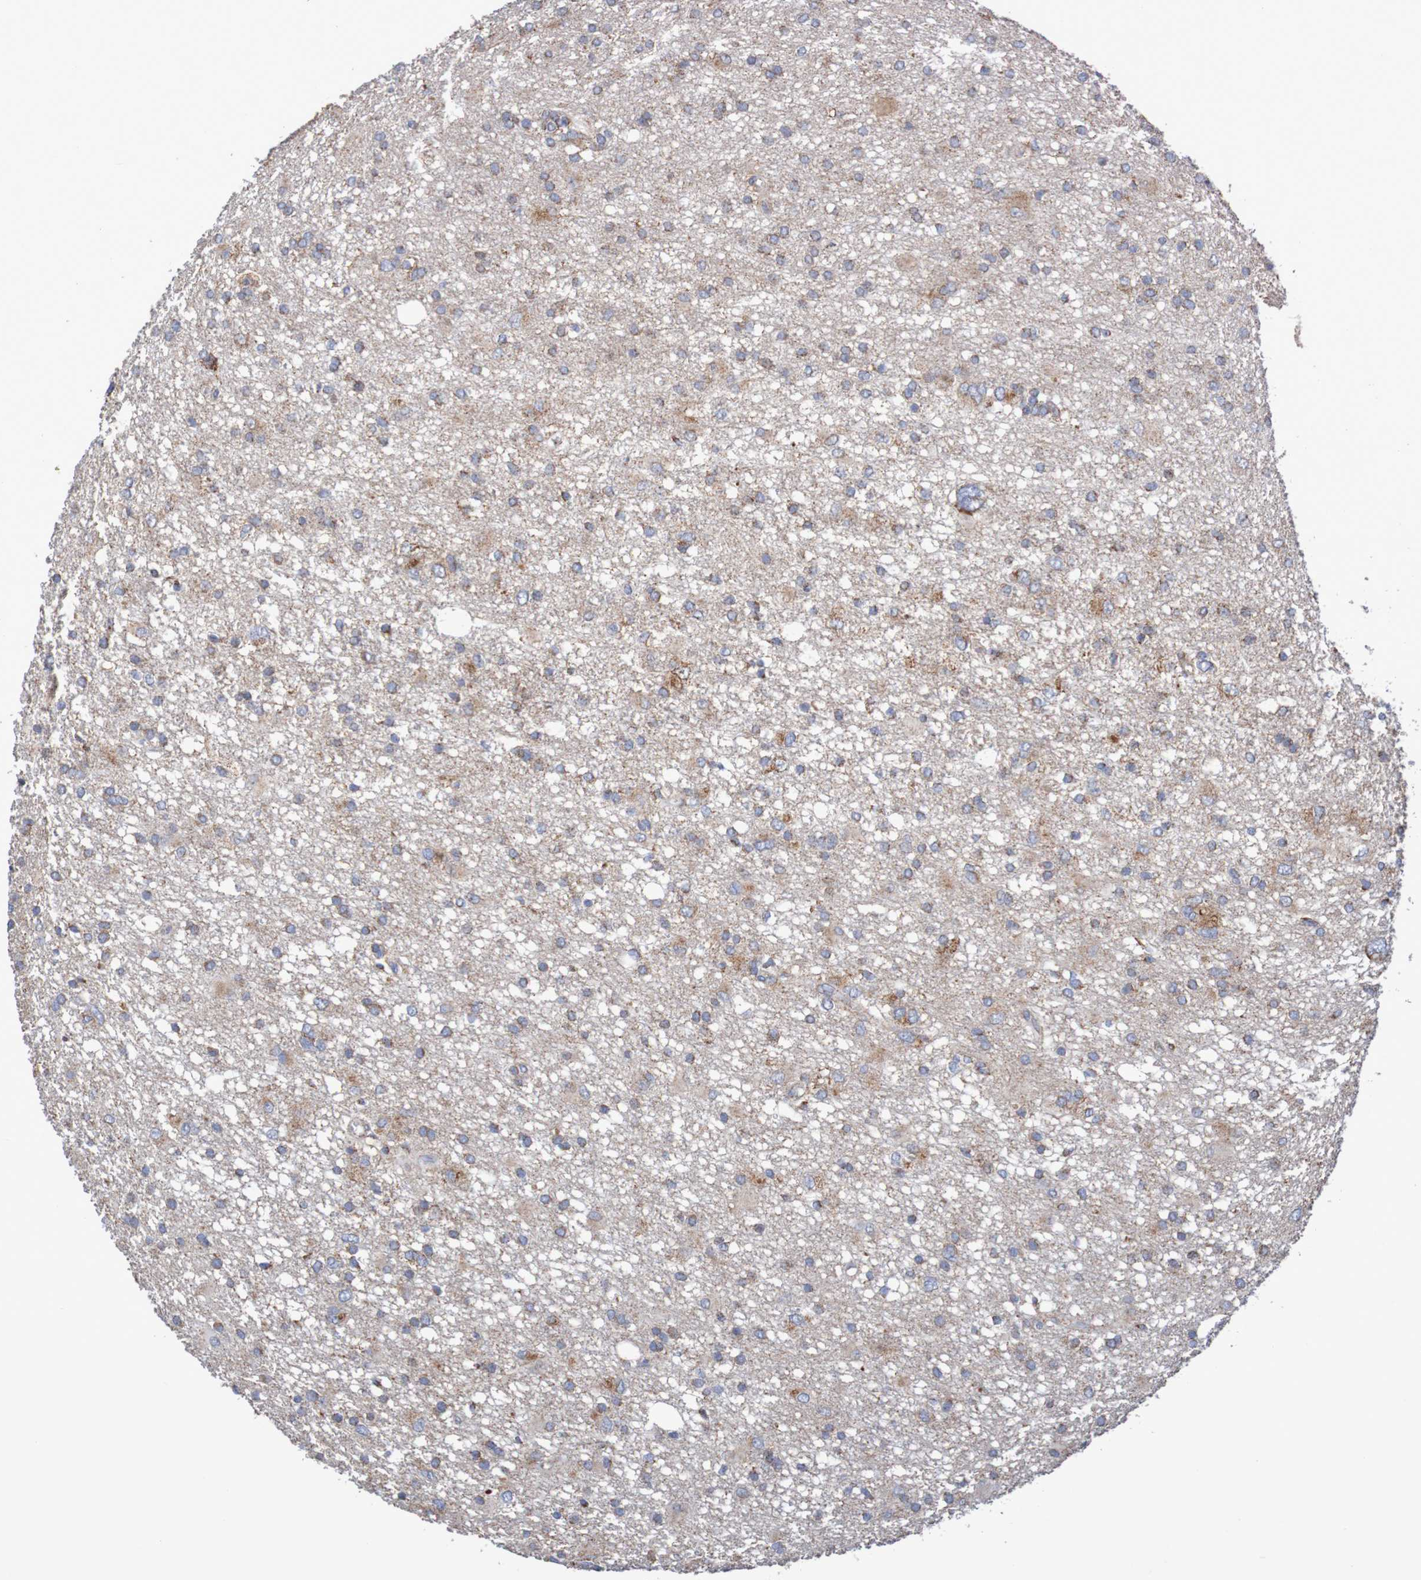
{"staining": {"intensity": "moderate", "quantity": "25%-75%", "location": "cytoplasmic/membranous"}, "tissue": "glioma", "cell_type": "Tumor cells", "image_type": "cancer", "snomed": [{"axis": "morphology", "description": "Glioma, malignant, High grade"}, {"axis": "topography", "description": "Brain"}], "caption": "Immunohistochemistry photomicrograph of glioma stained for a protein (brown), which reveals medium levels of moderate cytoplasmic/membranous positivity in approximately 25%-75% of tumor cells.", "gene": "MMEL1", "patient": {"sex": "female", "age": 59}}